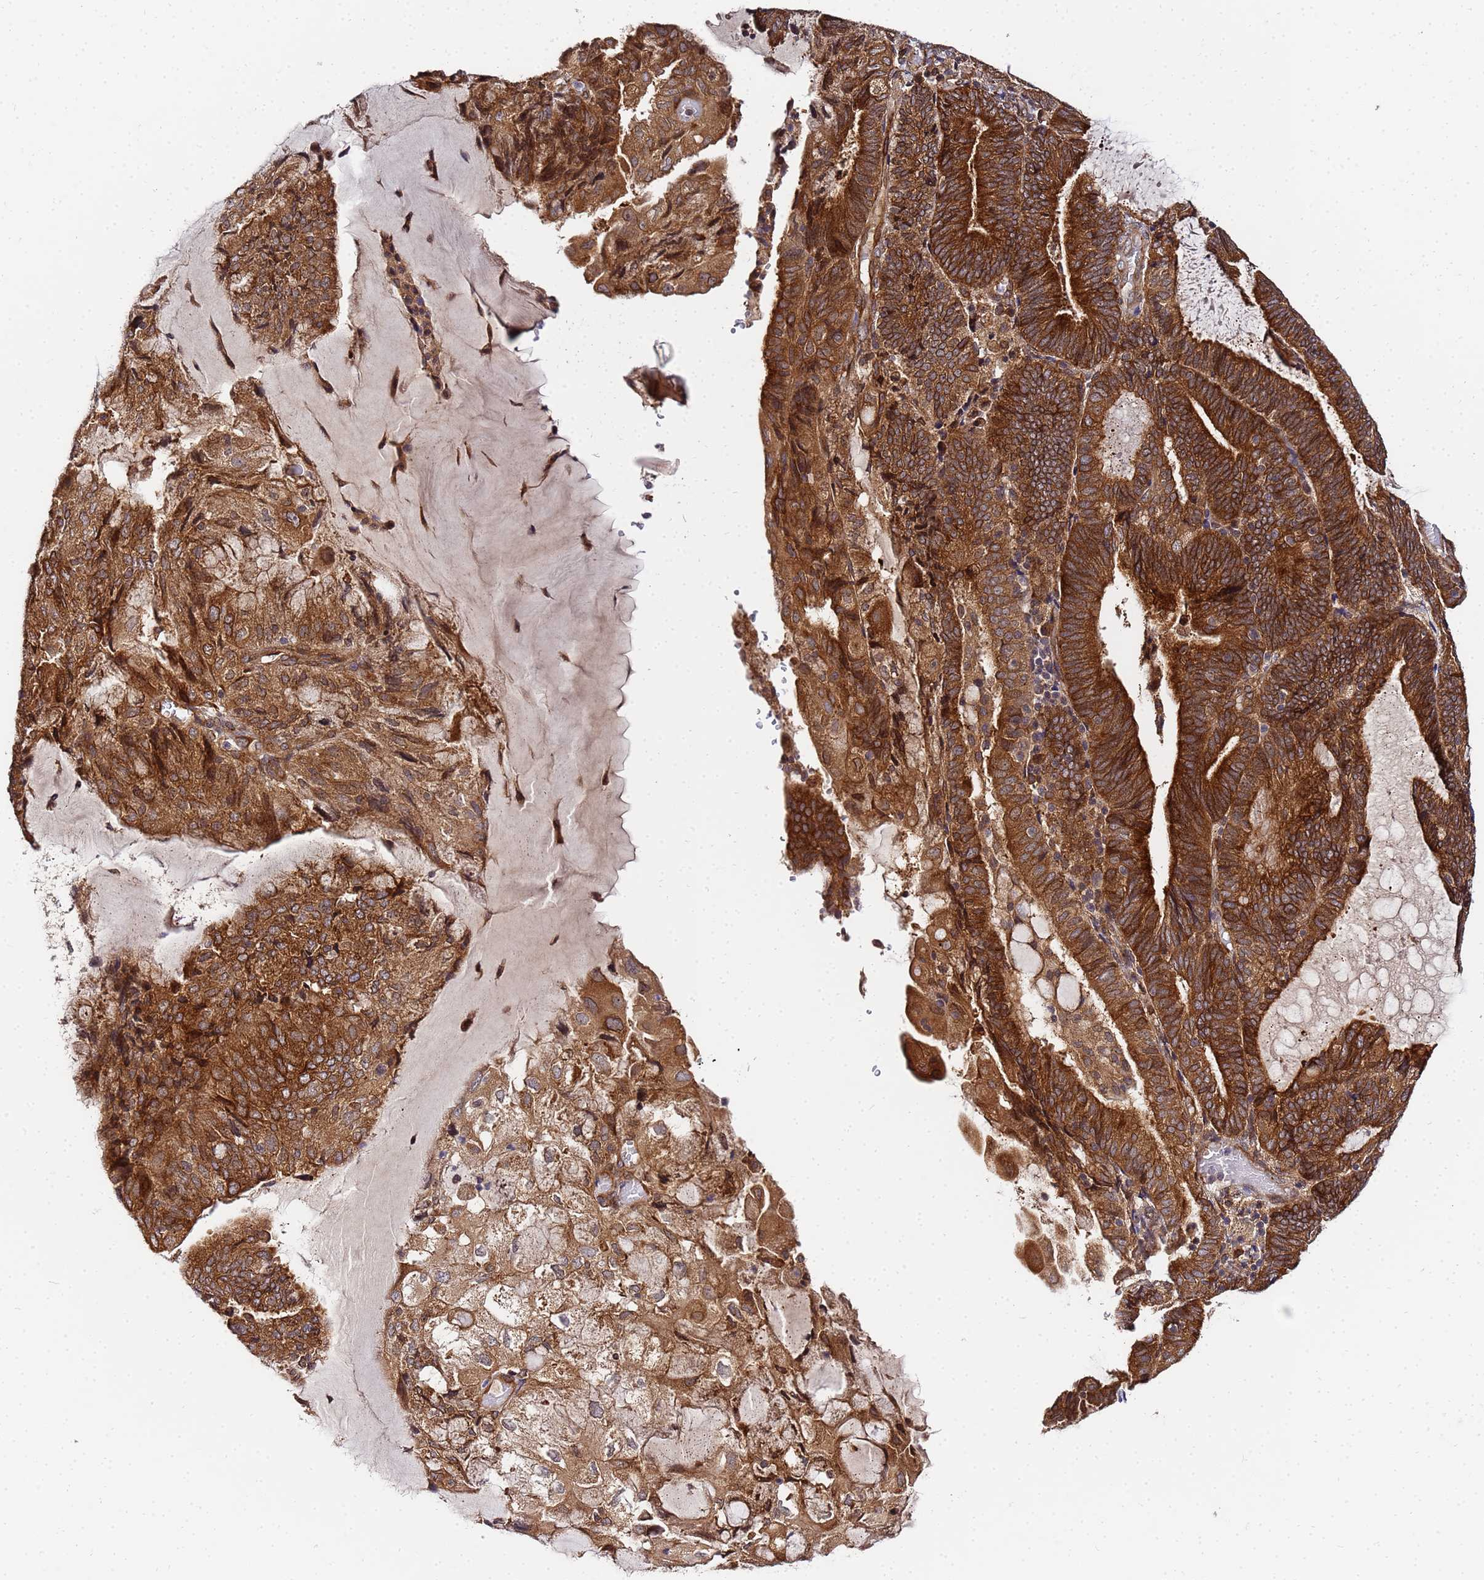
{"staining": {"intensity": "strong", "quantity": ">75%", "location": "cytoplasmic/membranous"}, "tissue": "endometrial cancer", "cell_type": "Tumor cells", "image_type": "cancer", "snomed": [{"axis": "morphology", "description": "Adenocarcinoma, NOS"}, {"axis": "topography", "description": "Endometrium"}], "caption": "Immunohistochemical staining of human endometrial cancer (adenocarcinoma) shows strong cytoplasmic/membranous protein expression in approximately >75% of tumor cells.", "gene": "UNC93B1", "patient": {"sex": "female", "age": 81}}